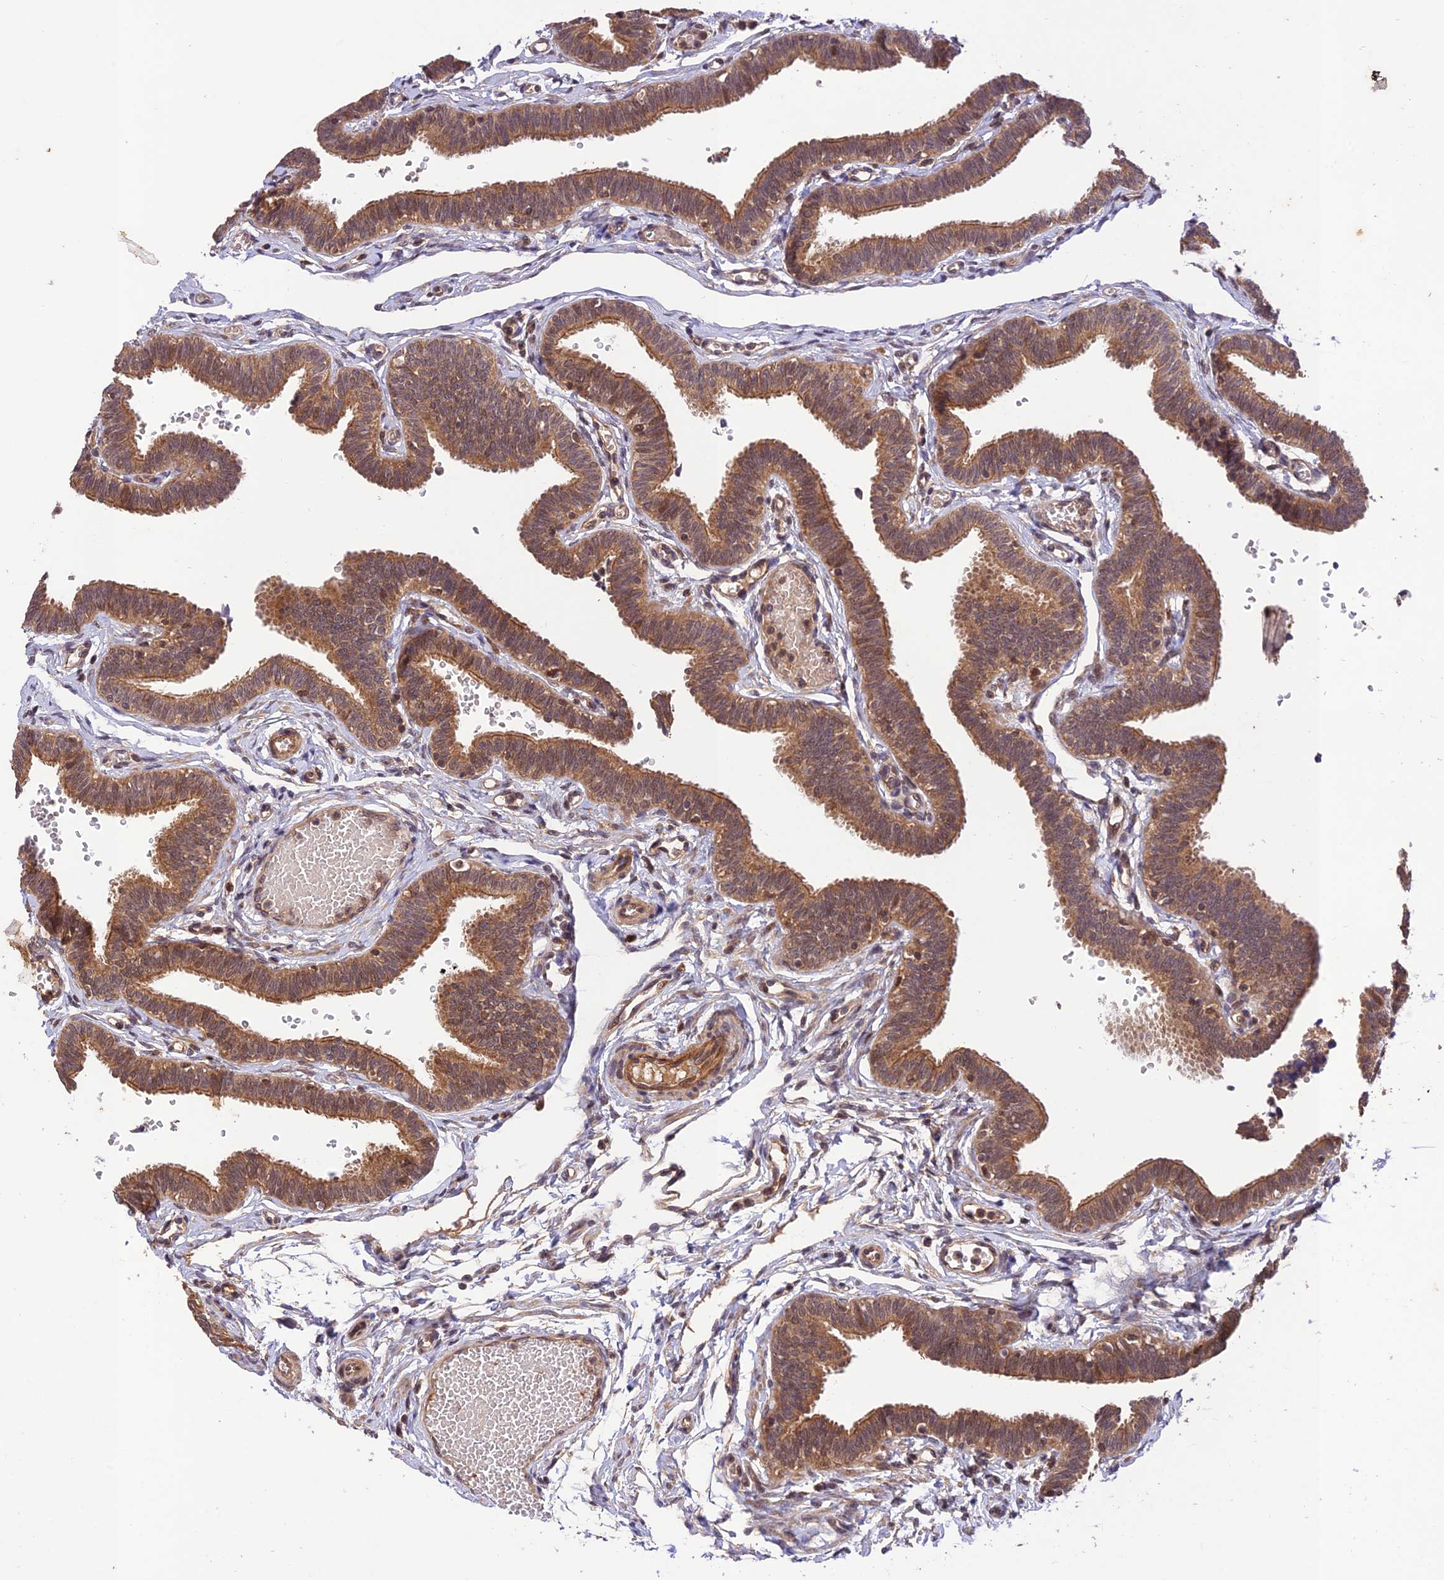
{"staining": {"intensity": "moderate", "quantity": ">75%", "location": "cytoplasmic/membranous"}, "tissue": "fallopian tube", "cell_type": "Glandular cells", "image_type": "normal", "snomed": [{"axis": "morphology", "description": "Normal tissue, NOS"}, {"axis": "topography", "description": "Fallopian tube"}, {"axis": "topography", "description": "Ovary"}], "caption": "Immunohistochemistry of benign fallopian tube demonstrates medium levels of moderate cytoplasmic/membranous positivity in about >75% of glandular cells.", "gene": "REV1", "patient": {"sex": "female", "age": 23}}